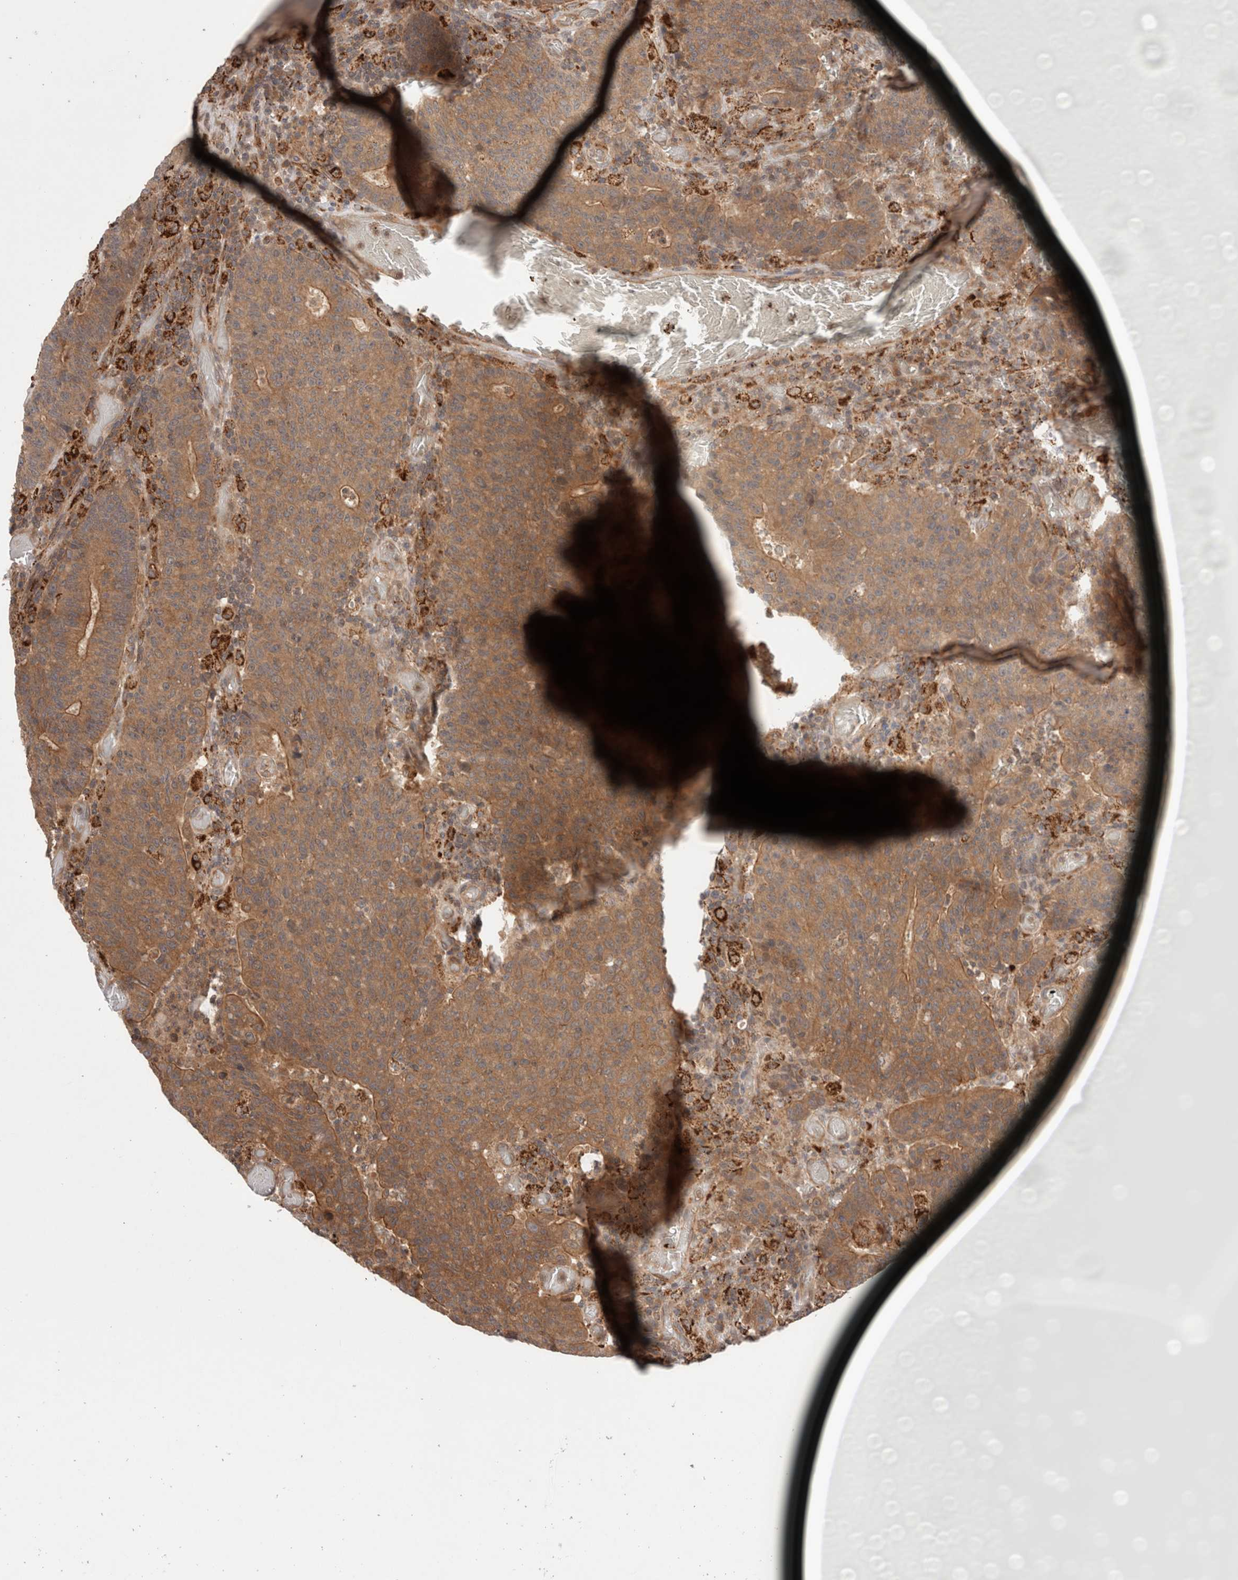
{"staining": {"intensity": "moderate", "quantity": ">75%", "location": "cytoplasmic/membranous"}, "tissue": "colorectal cancer", "cell_type": "Tumor cells", "image_type": "cancer", "snomed": [{"axis": "morphology", "description": "Adenocarcinoma, NOS"}, {"axis": "topography", "description": "Colon"}], "caption": "Immunohistochemistry (IHC) histopathology image of human colorectal cancer stained for a protein (brown), which demonstrates medium levels of moderate cytoplasmic/membranous expression in about >75% of tumor cells.", "gene": "HROB", "patient": {"sex": "female", "age": 75}}